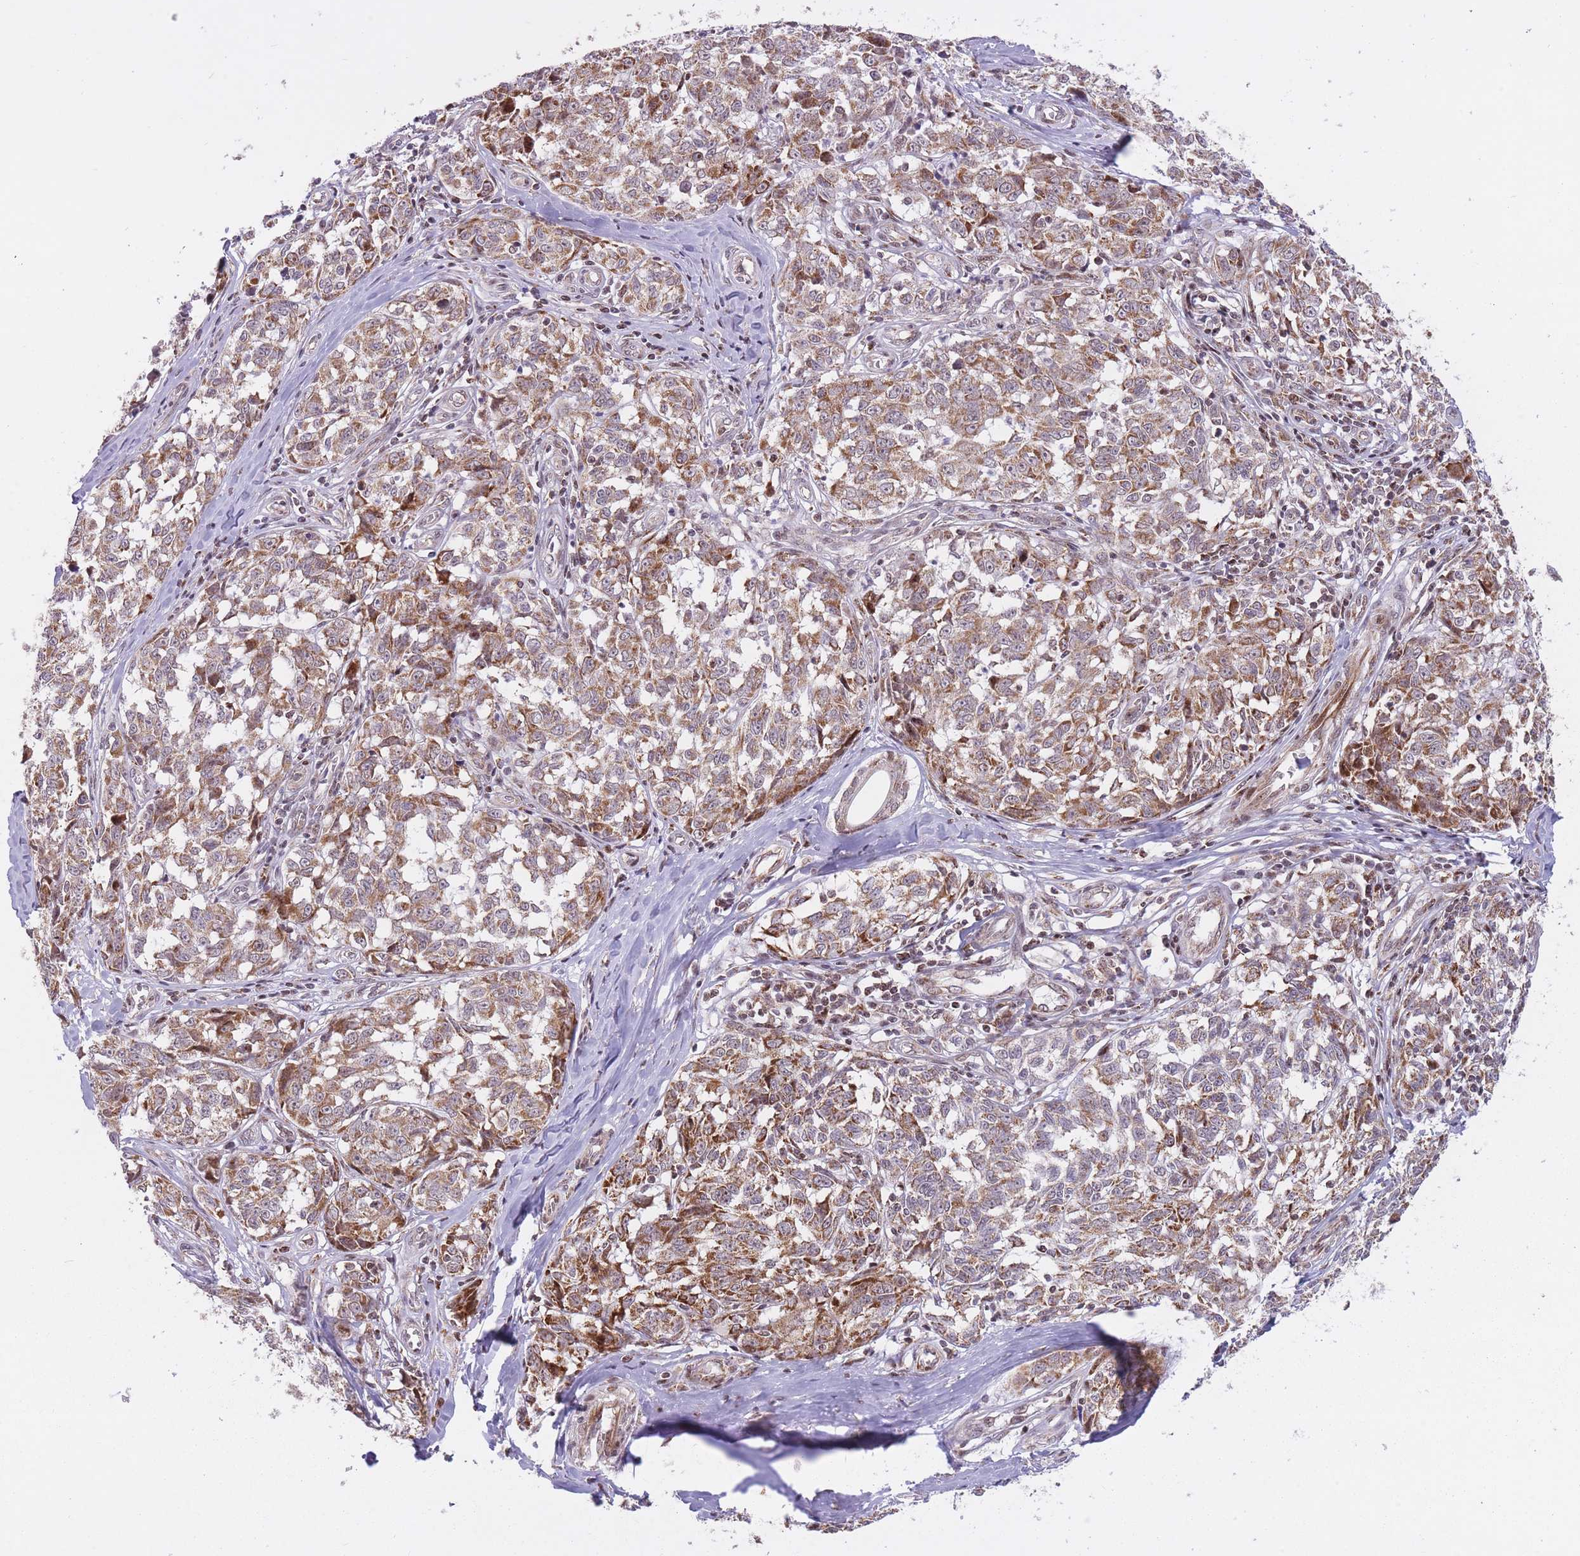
{"staining": {"intensity": "moderate", "quantity": "25%-75%", "location": "cytoplasmic/membranous"}, "tissue": "melanoma", "cell_type": "Tumor cells", "image_type": "cancer", "snomed": [{"axis": "morphology", "description": "Normal tissue, NOS"}, {"axis": "morphology", "description": "Malignant melanoma, NOS"}, {"axis": "topography", "description": "Skin"}], "caption": "An immunohistochemistry (IHC) histopathology image of tumor tissue is shown. Protein staining in brown highlights moderate cytoplasmic/membranous positivity in malignant melanoma within tumor cells.", "gene": "DPYSL4", "patient": {"sex": "female", "age": 64}}